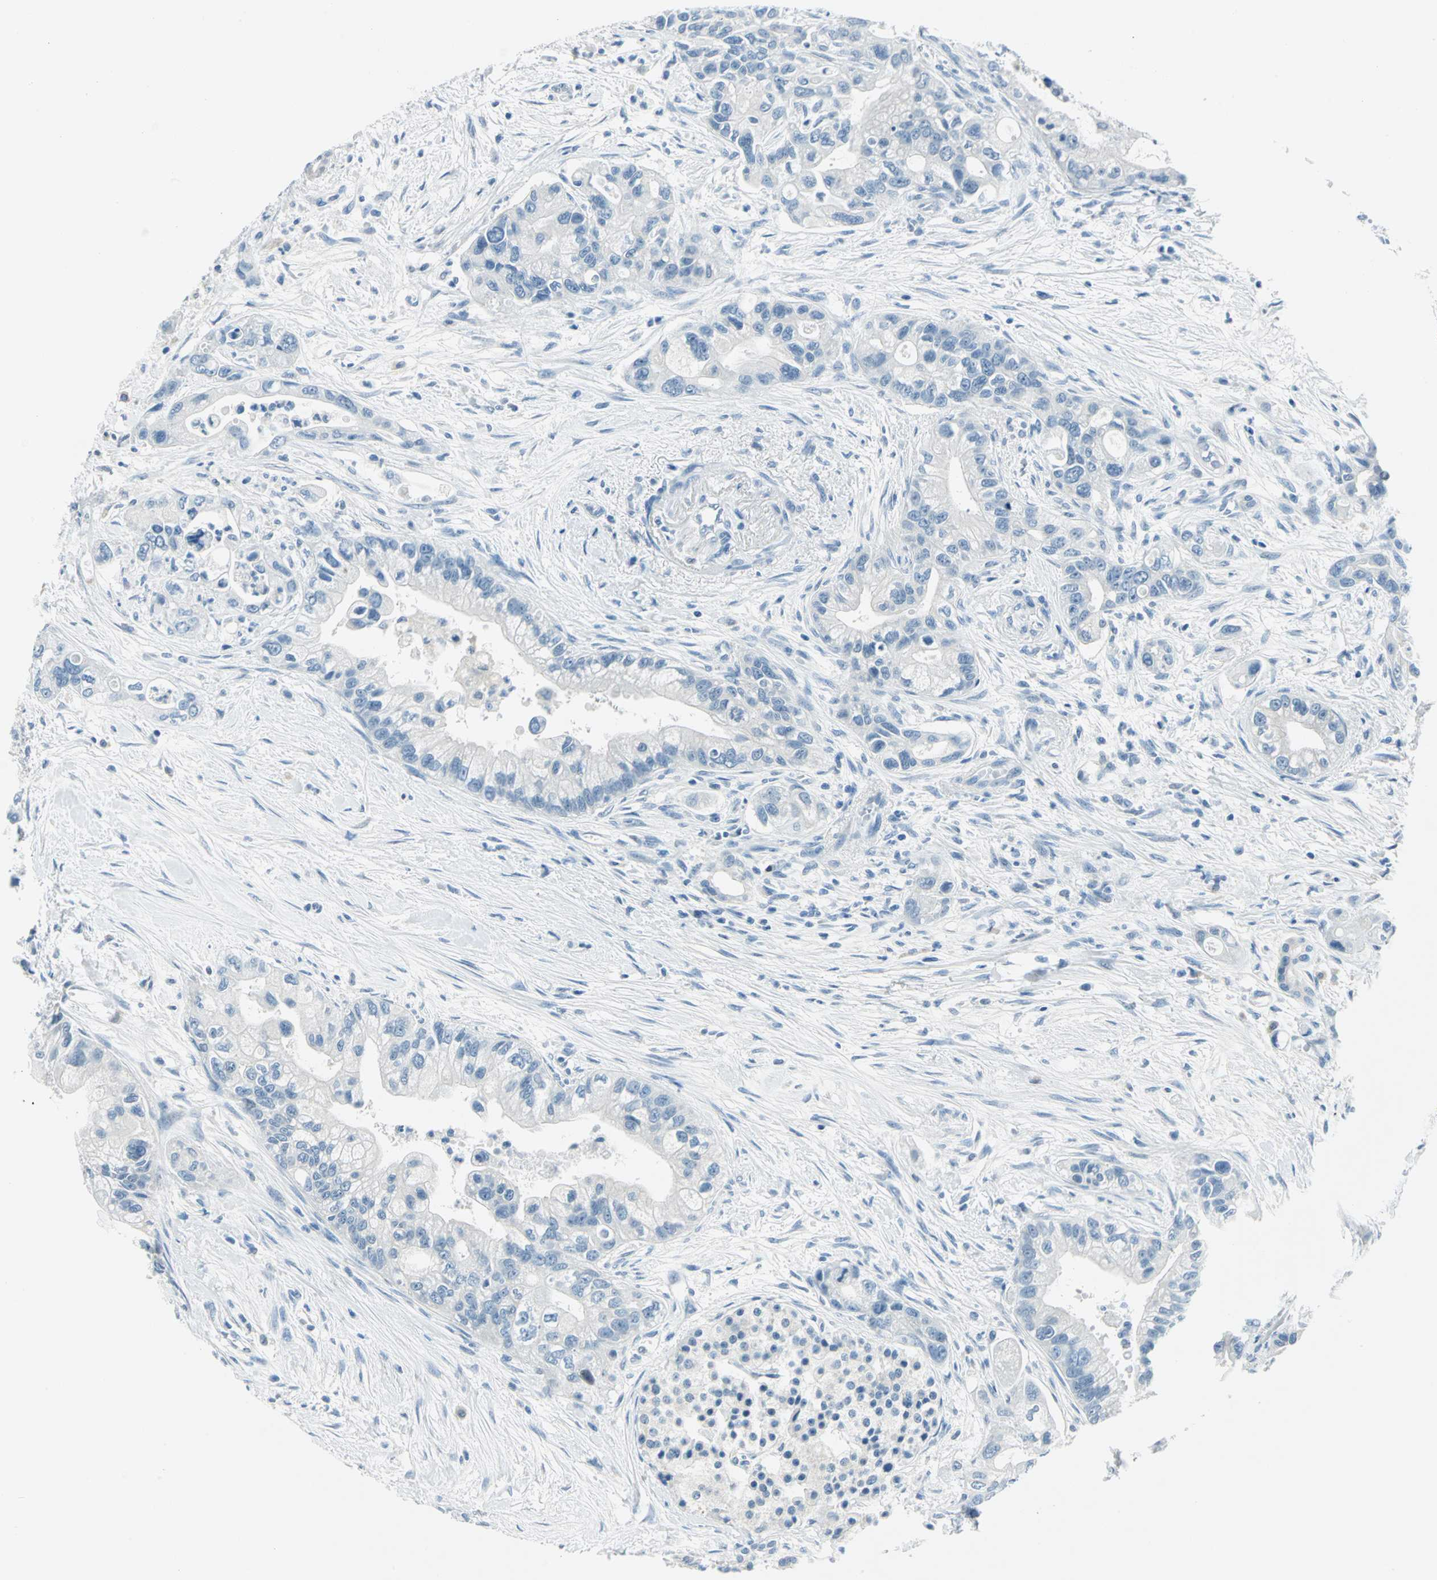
{"staining": {"intensity": "negative", "quantity": "none", "location": "none"}, "tissue": "pancreatic cancer", "cell_type": "Tumor cells", "image_type": "cancer", "snomed": [{"axis": "morphology", "description": "Adenocarcinoma, NOS"}, {"axis": "topography", "description": "Pancreas"}], "caption": "Pancreatic adenocarcinoma was stained to show a protein in brown. There is no significant positivity in tumor cells.", "gene": "AKR1A1", "patient": {"sex": "male", "age": 70}}